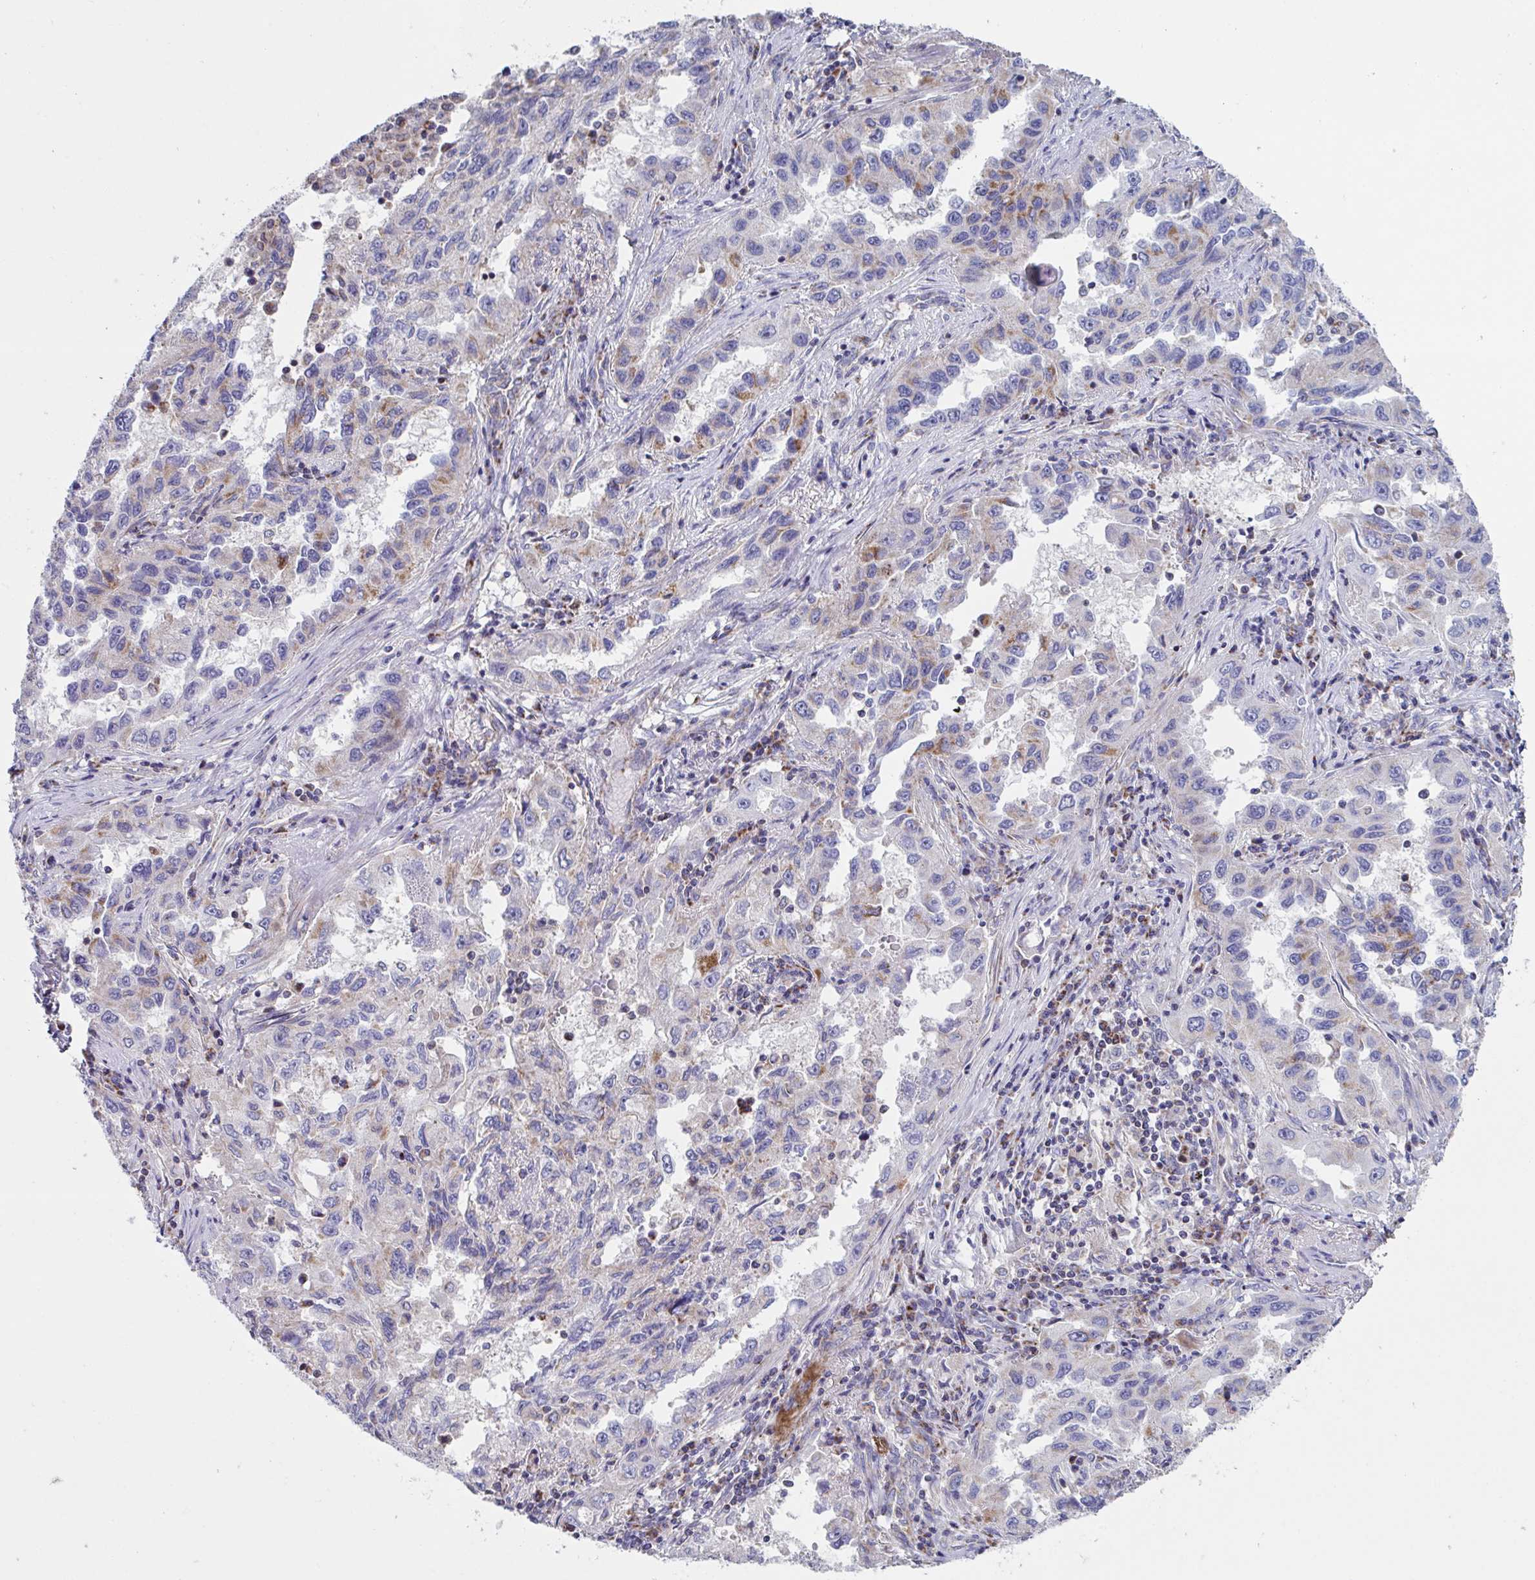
{"staining": {"intensity": "moderate", "quantity": "<25%", "location": "cytoplasmic/membranous"}, "tissue": "lung cancer", "cell_type": "Tumor cells", "image_type": "cancer", "snomed": [{"axis": "morphology", "description": "Adenocarcinoma, NOS"}, {"axis": "topography", "description": "Lung"}], "caption": "High-power microscopy captured an immunohistochemistry (IHC) micrograph of lung cancer, revealing moderate cytoplasmic/membranous expression in approximately <25% of tumor cells.", "gene": "NDUFA7", "patient": {"sex": "female", "age": 73}}